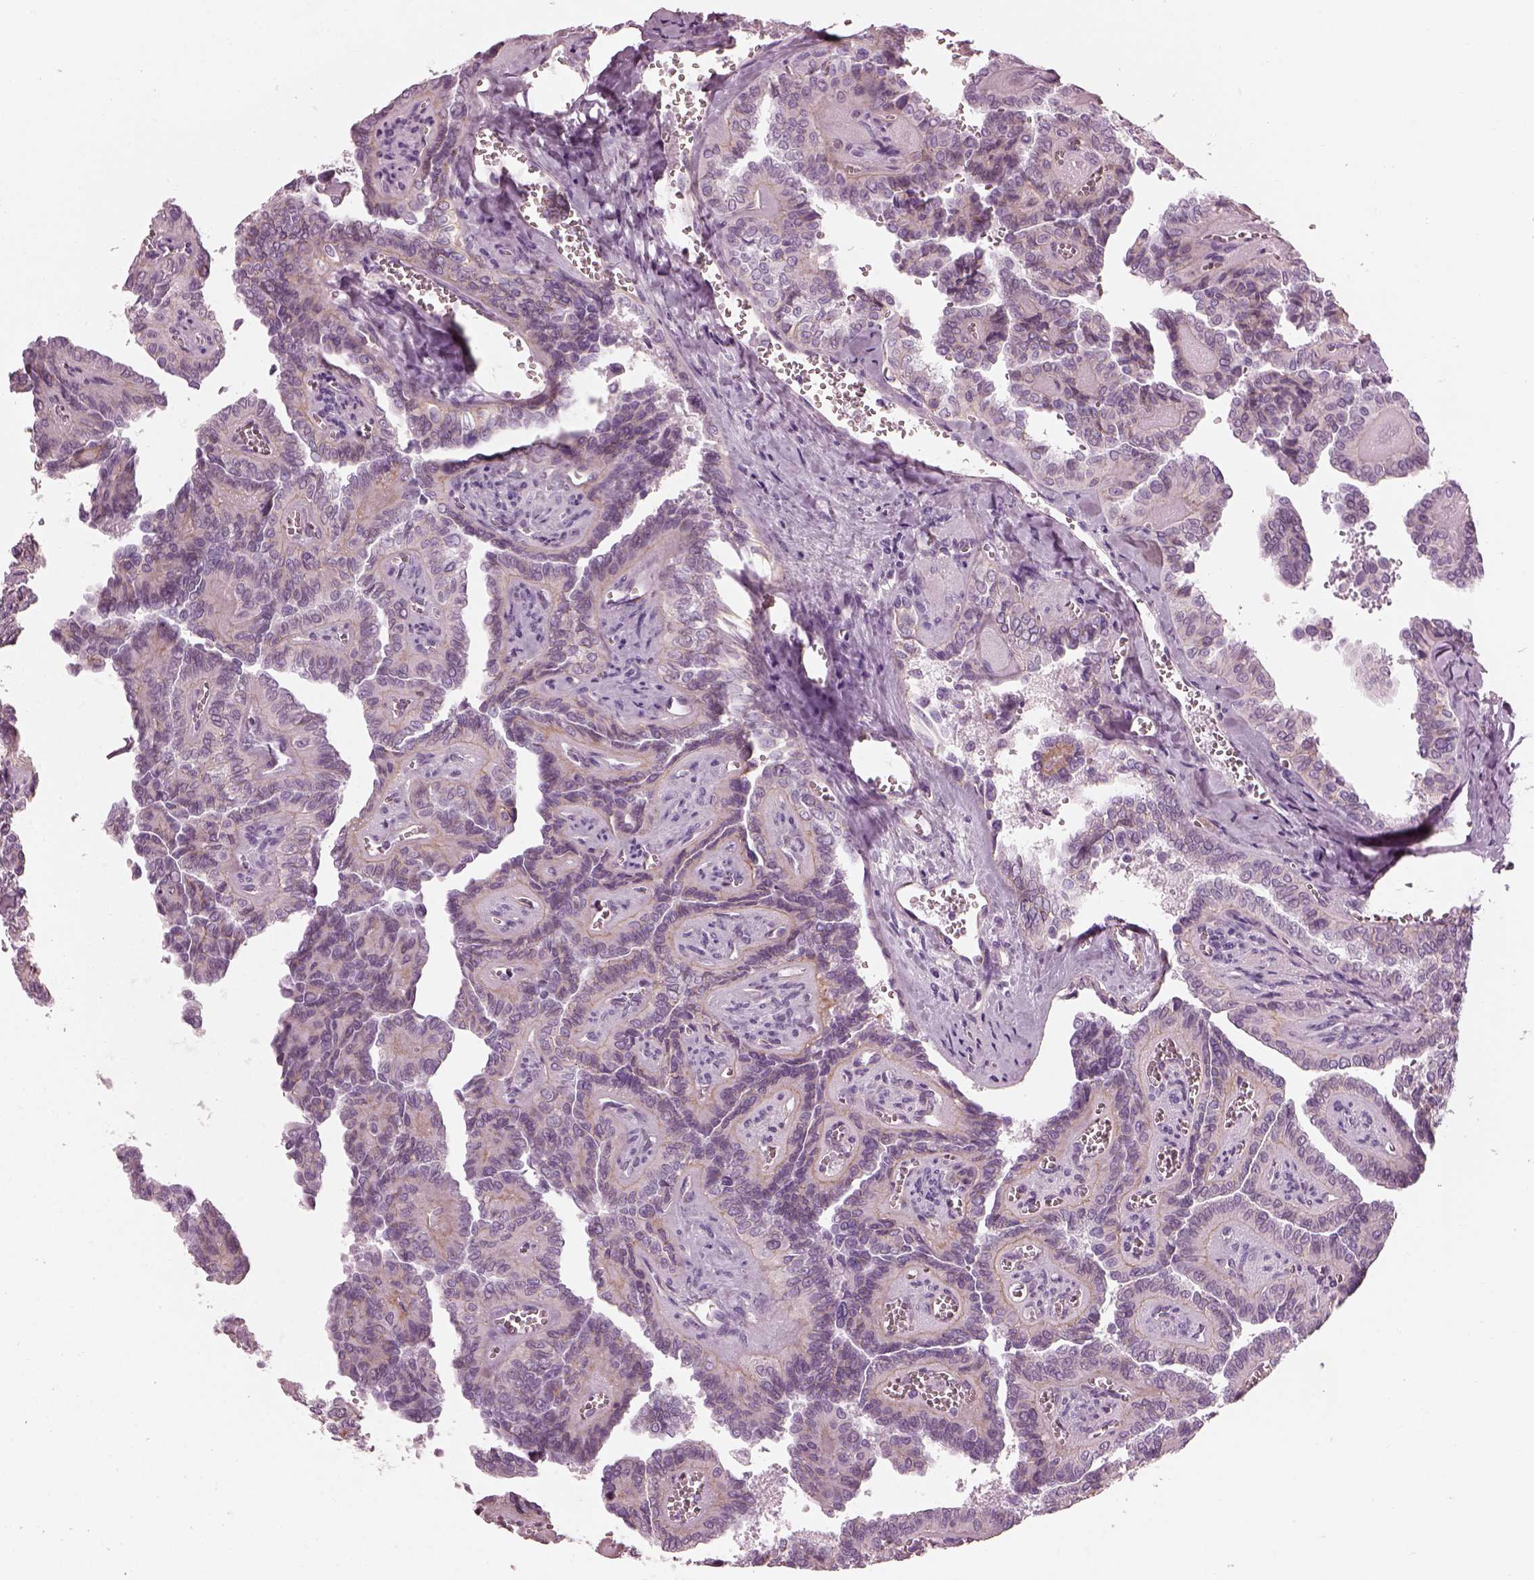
{"staining": {"intensity": "negative", "quantity": "none", "location": "none"}, "tissue": "thyroid cancer", "cell_type": "Tumor cells", "image_type": "cancer", "snomed": [{"axis": "morphology", "description": "Papillary adenocarcinoma, NOS"}, {"axis": "topography", "description": "Thyroid gland"}], "caption": "Tumor cells are negative for protein expression in human thyroid cancer (papillary adenocarcinoma).", "gene": "BFSP1", "patient": {"sex": "female", "age": 41}}